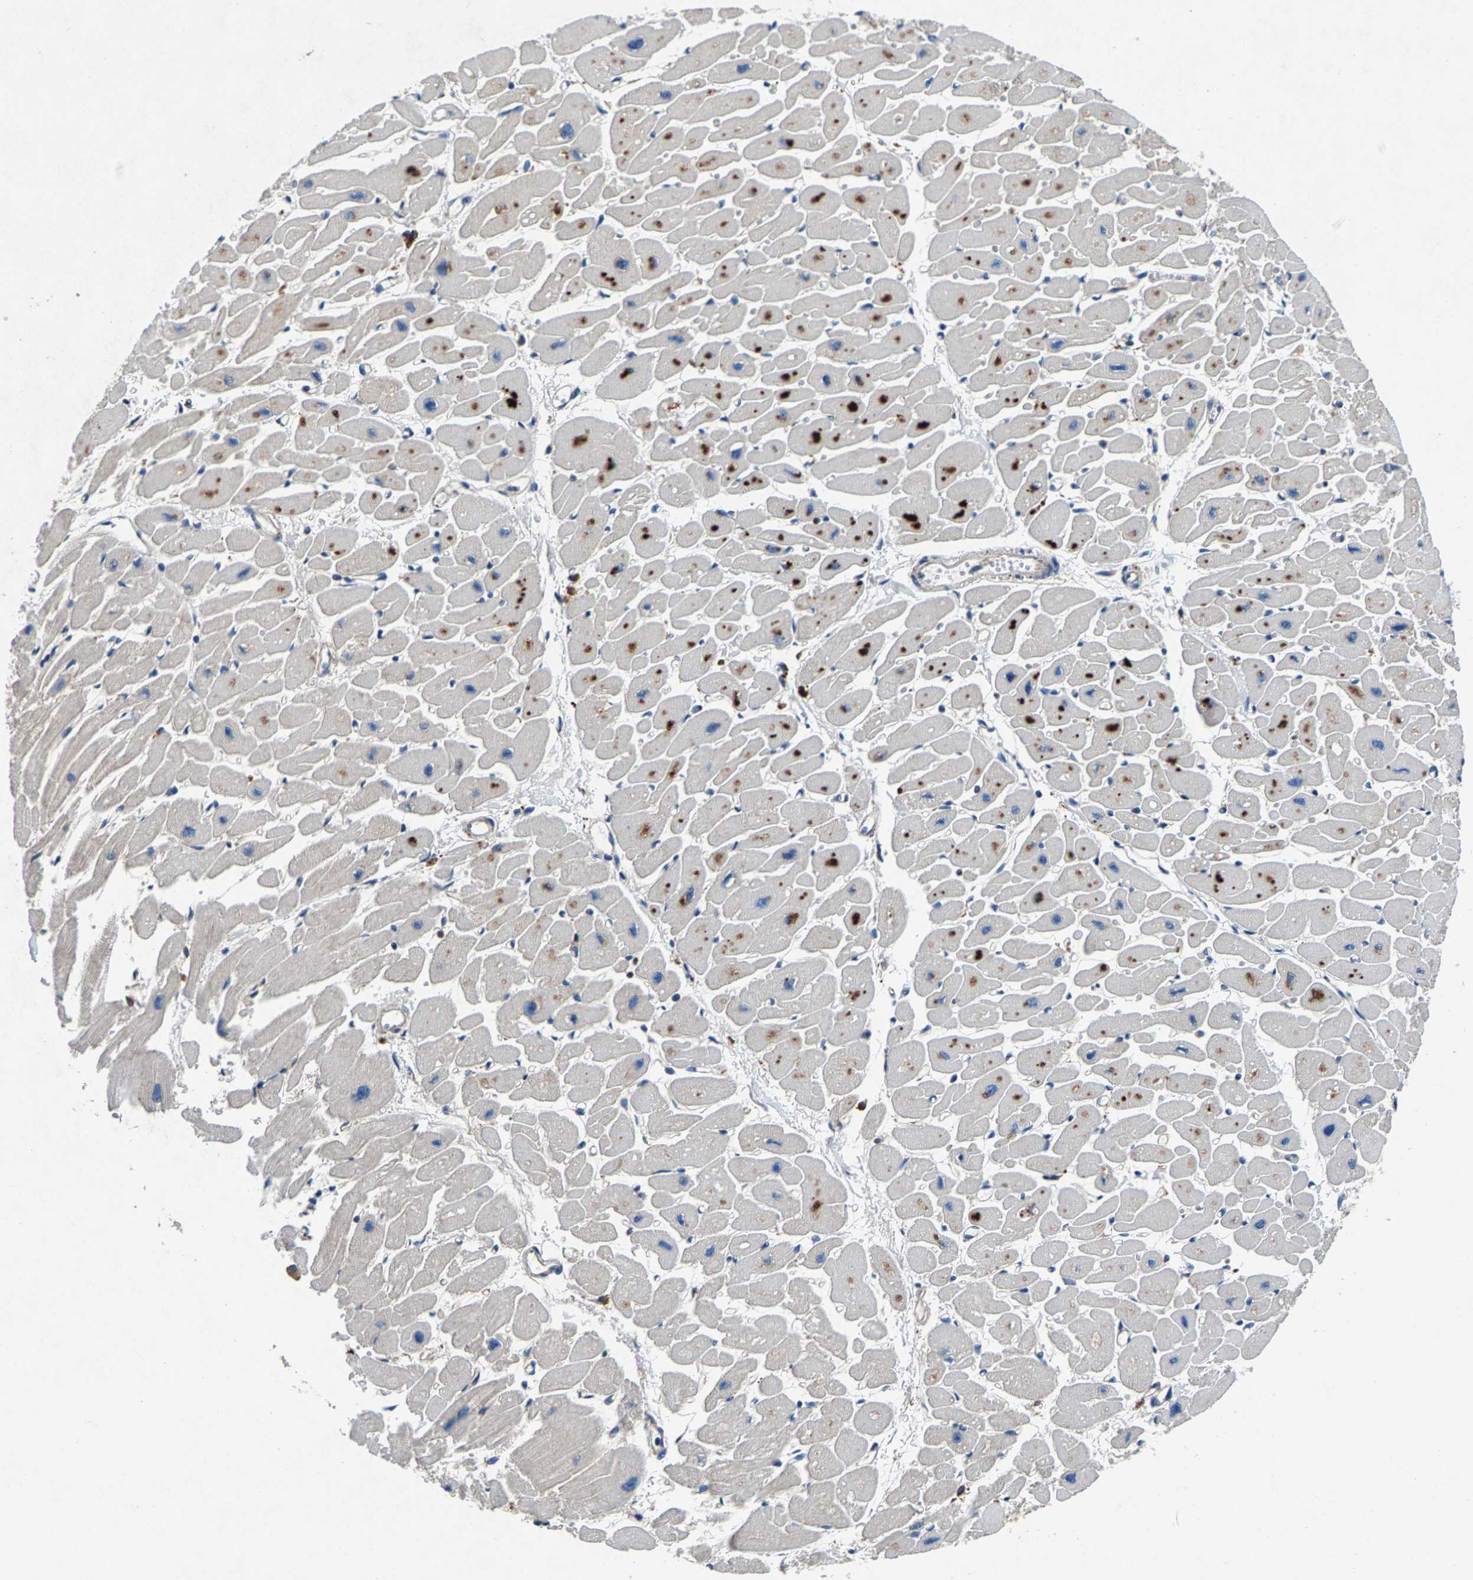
{"staining": {"intensity": "moderate", "quantity": "25%-75%", "location": "cytoplasmic/membranous"}, "tissue": "heart muscle", "cell_type": "Cardiomyocytes", "image_type": "normal", "snomed": [{"axis": "morphology", "description": "Normal tissue, NOS"}, {"axis": "topography", "description": "Heart"}], "caption": "A micrograph of heart muscle stained for a protein exhibits moderate cytoplasmic/membranous brown staining in cardiomyocytes. (DAB IHC, brown staining for protein, blue staining for nuclei).", "gene": "LPCAT1", "patient": {"sex": "female", "age": 54}}